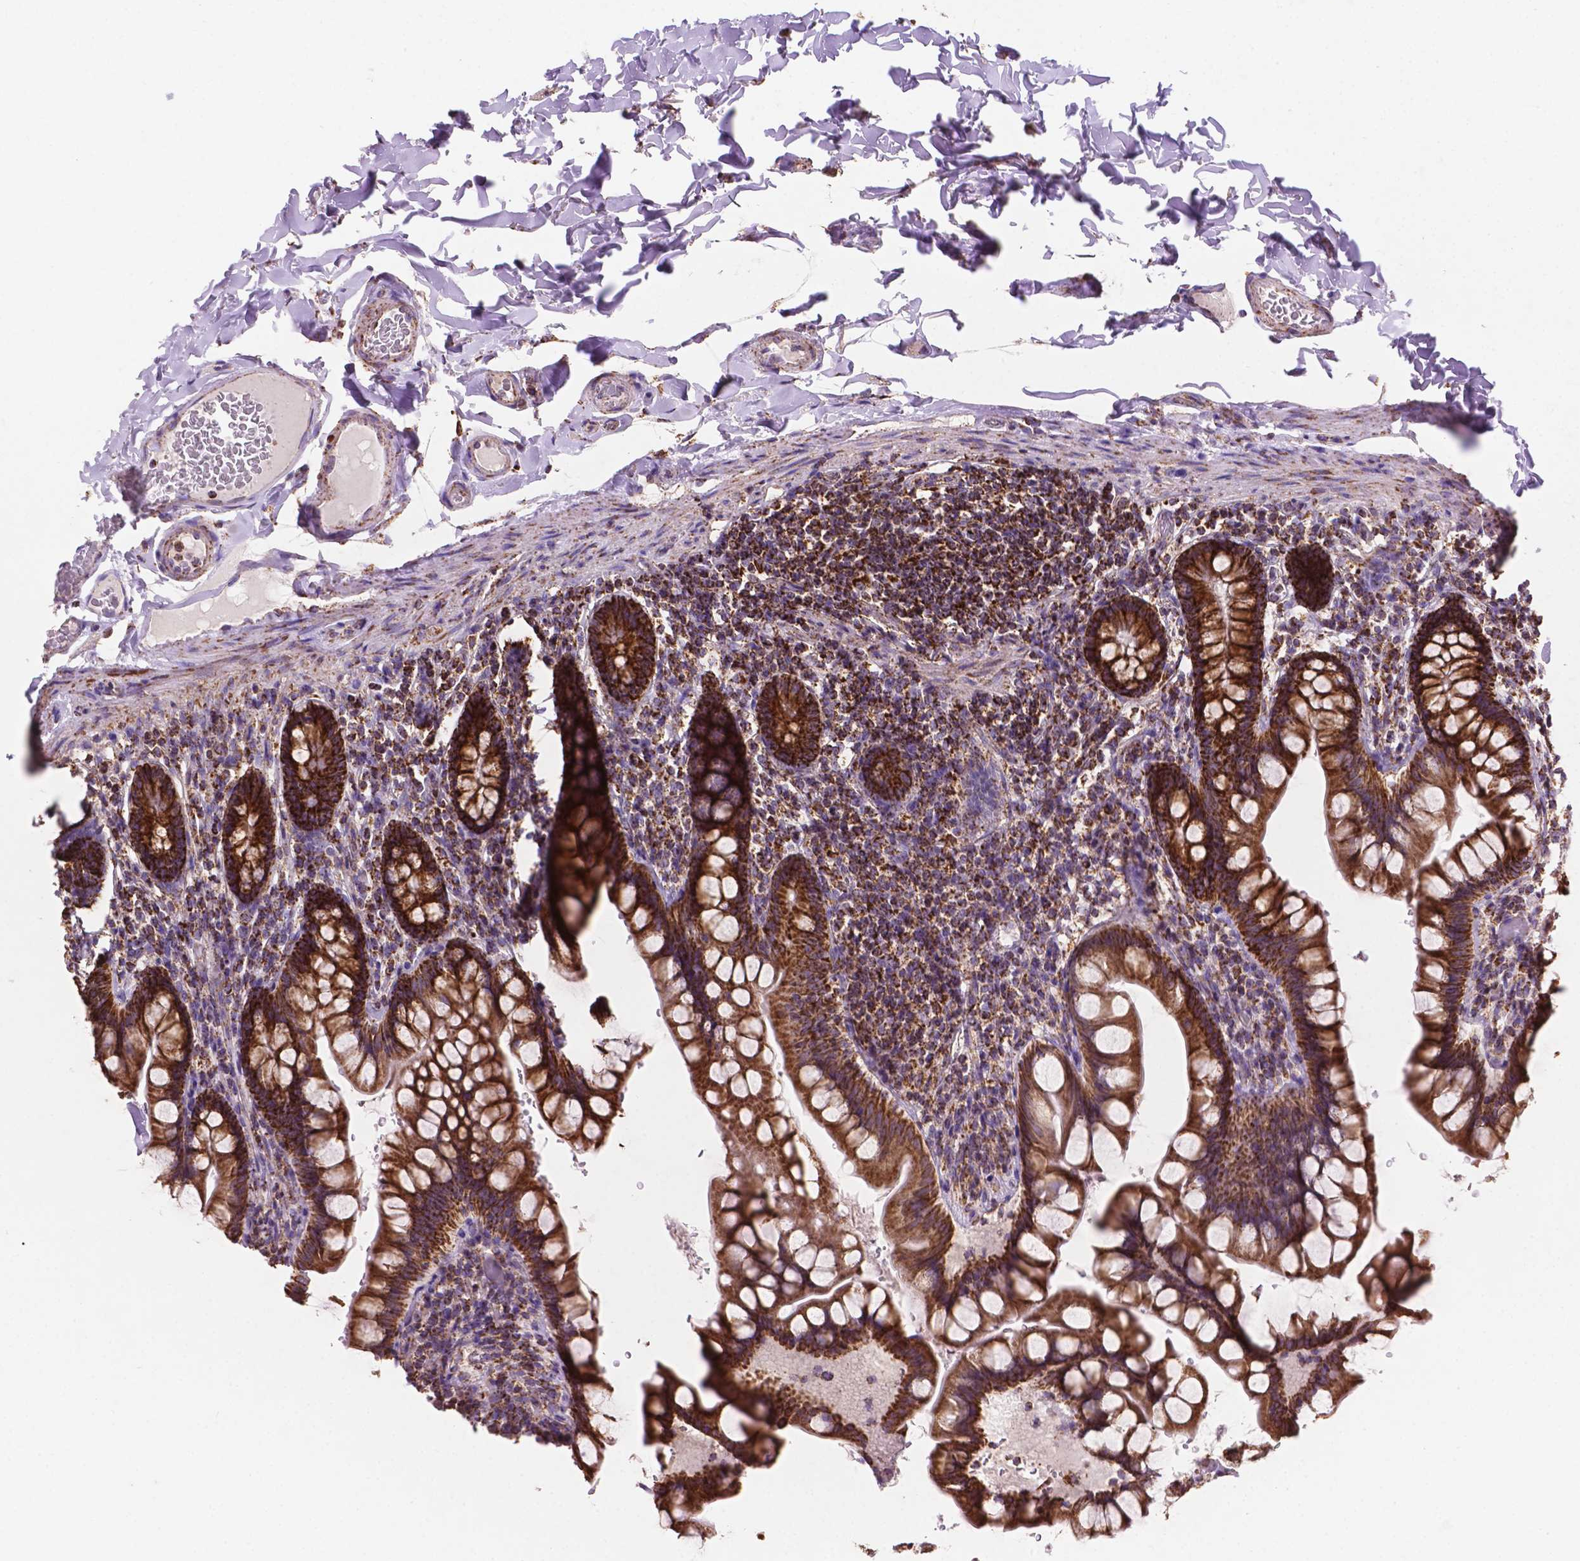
{"staining": {"intensity": "strong", "quantity": ">75%", "location": "cytoplasmic/membranous"}, "tissue": "small intestine", "cell_type": "Glandular cells", "image_type": "normal", "snomed": [{"axis": "morphology", "description": "Normal tissue, NOS"}, {"axis": "topography", "description": "Small intestine"}], "caption": "Immunohistochemistry (DAB (3,3'-diaminobenzidine)) staining of benign human small intestine shows strong cytoplasmic/membranous protein expression in approximately >75% of glandular cells. (DAB (3,3'-diaminobenzidine) IHC with brightfield microscopy, high magnification).", "gene": "HSPD1", "patient": {"sex": "male", "age": 70}}